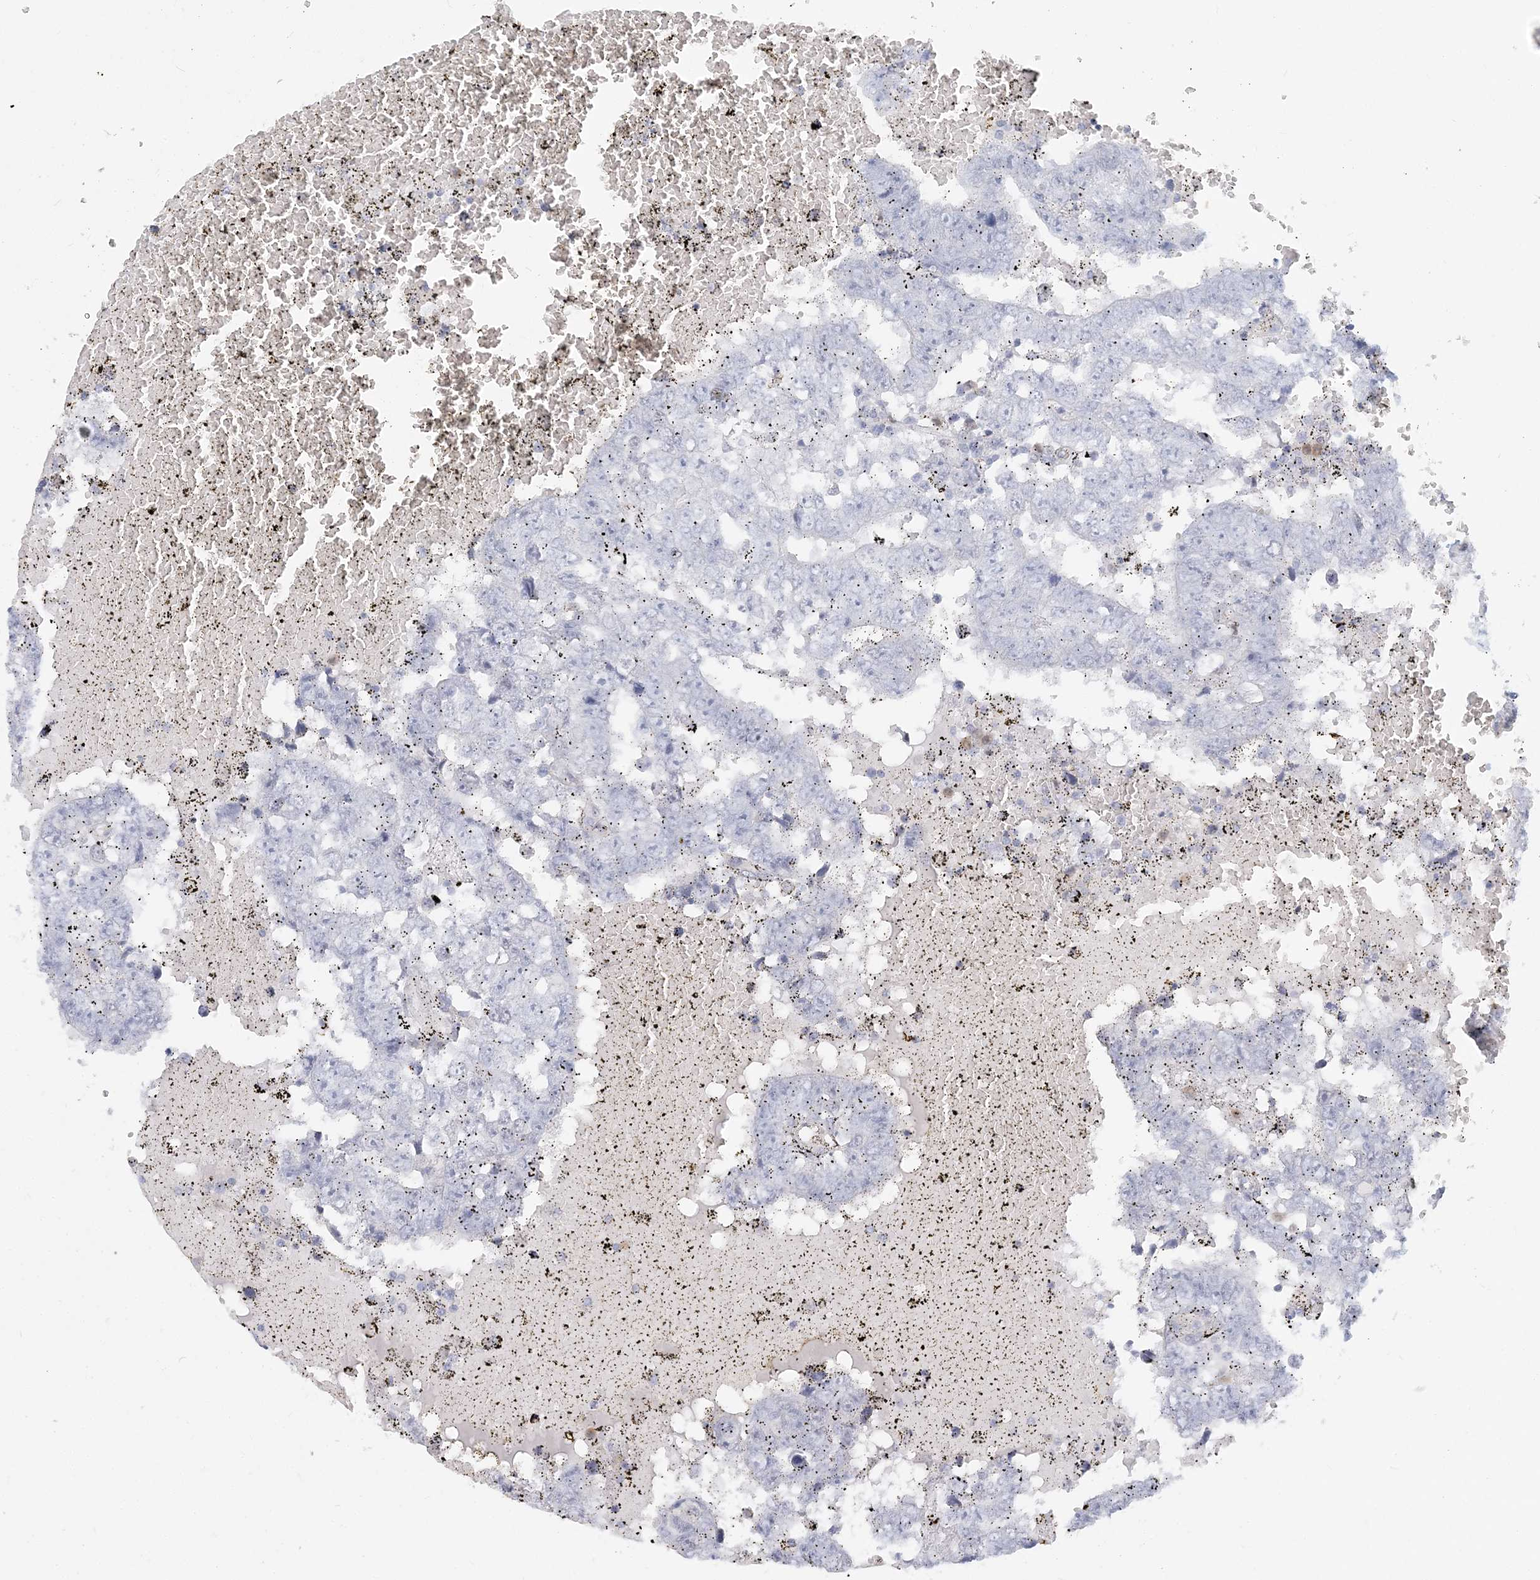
{"staining": {"intensity": "negative", "quantity": "none", "location": "none"}, "tissue": "testis cancer", "cell_type": "Tumor cells", "image_type": "cancer", "snomed": [{"axis": "morphology", "description": "Carcinoma, Embryonal, NOS"}, {"axis": "topography", "description": "Testis"}], "caption": "A histopathology image of testis cancer (embryonal carcinoma) stained for a protein exhibits no brown staining in tumor cells.", "gene": "GMPPA", "patient": {"sex": "male", "age": 25}}